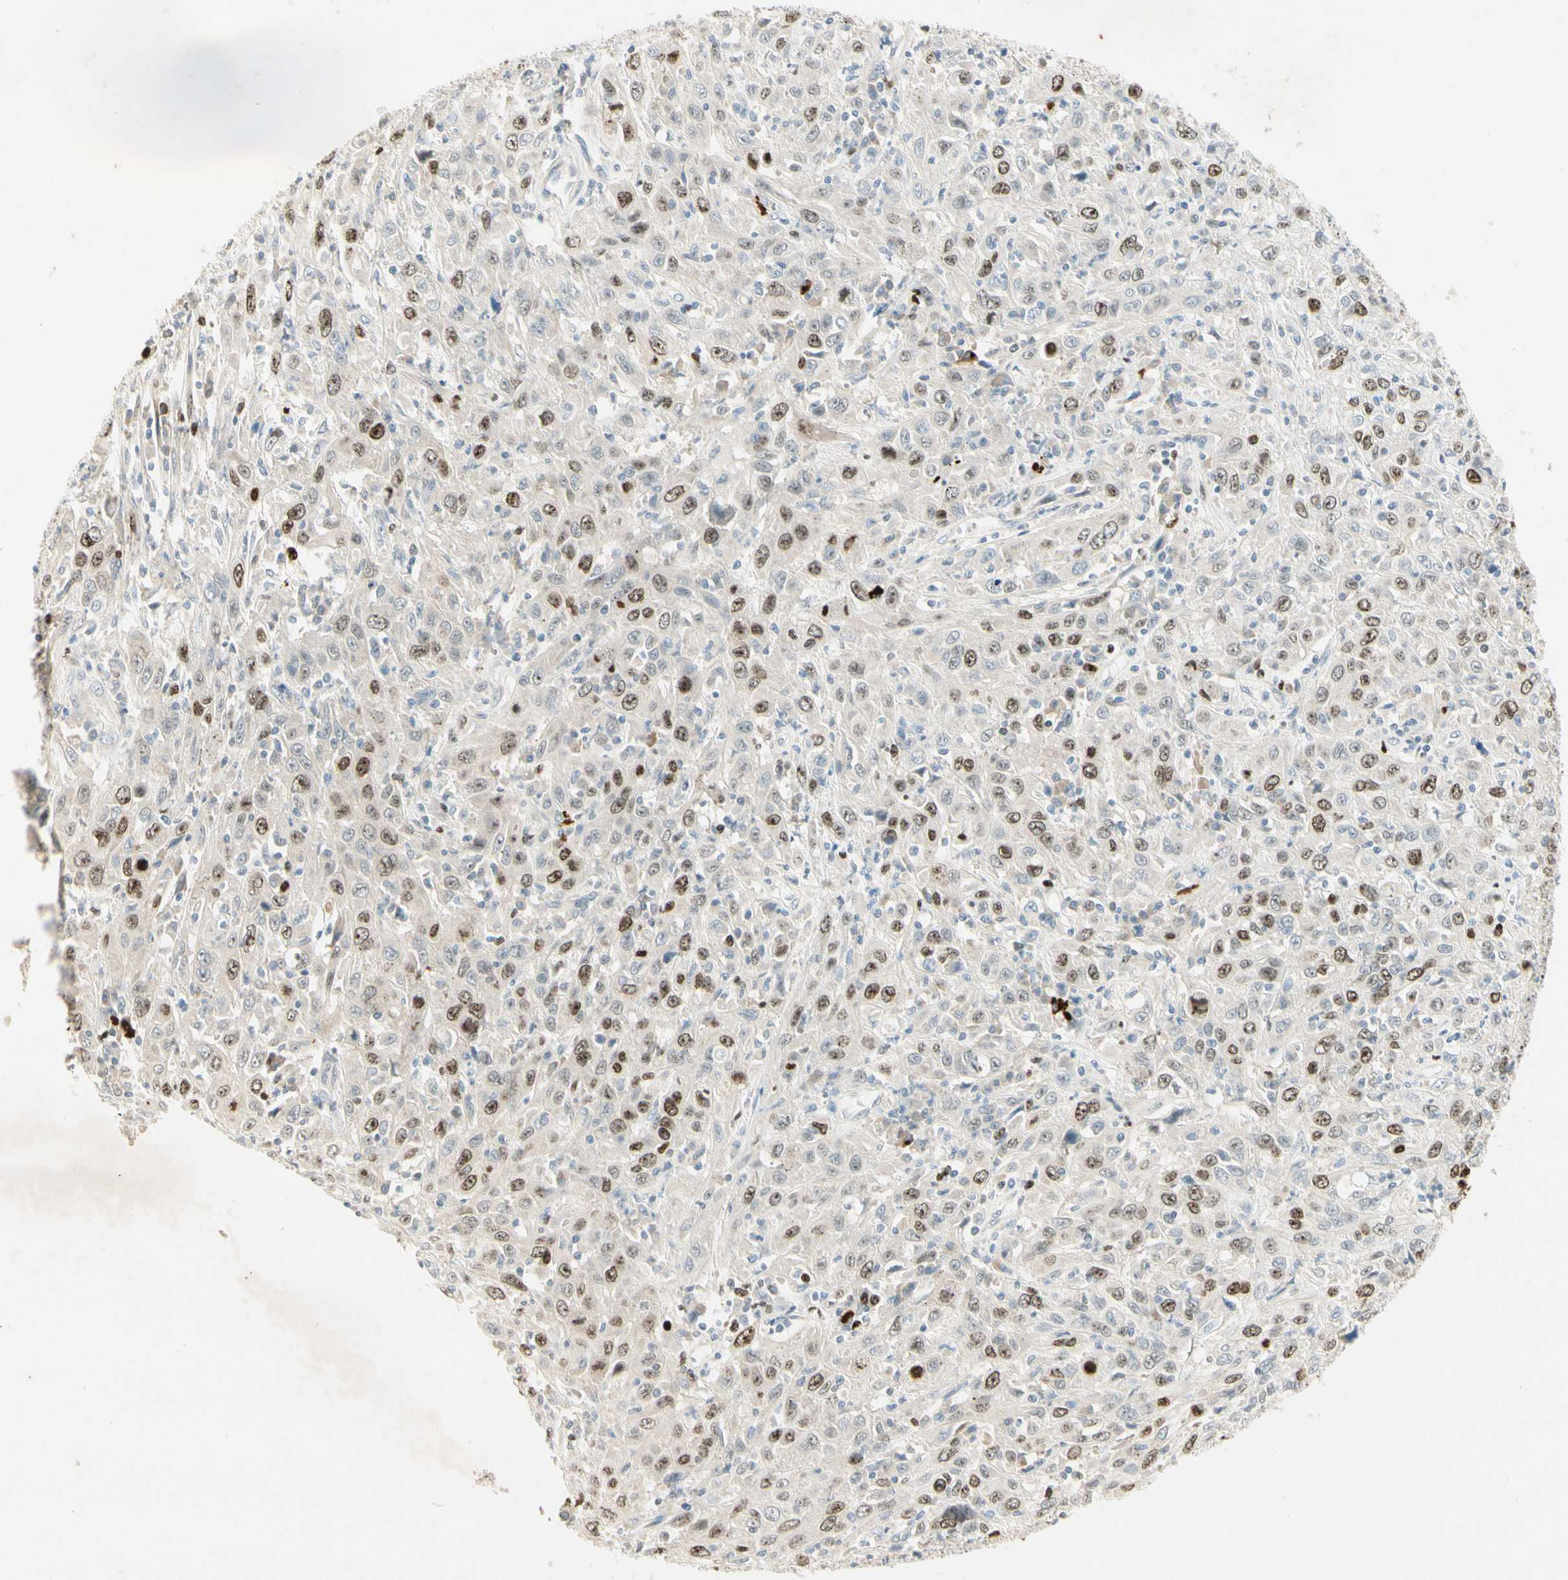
{"staining": {"intensity": "moderate", "quantity": "<25%", "location": "nuclear"}, "tissue": "cervical cancer", "cell_type": "Tumor cells", "image_type": "cancer", "snomed": [{"axis": "morphology", "description": "Squamous cell carcinoma, NOS"}, {"axis": "topography", "description": "Cervix"}], "caption": "Cervical cancer stained with a brown dye exhibits moderate nuclear positive positivity in about <25% of tumor cells.", "gene": "PITX1", "patient": {"sex": "female", "age": 46}}